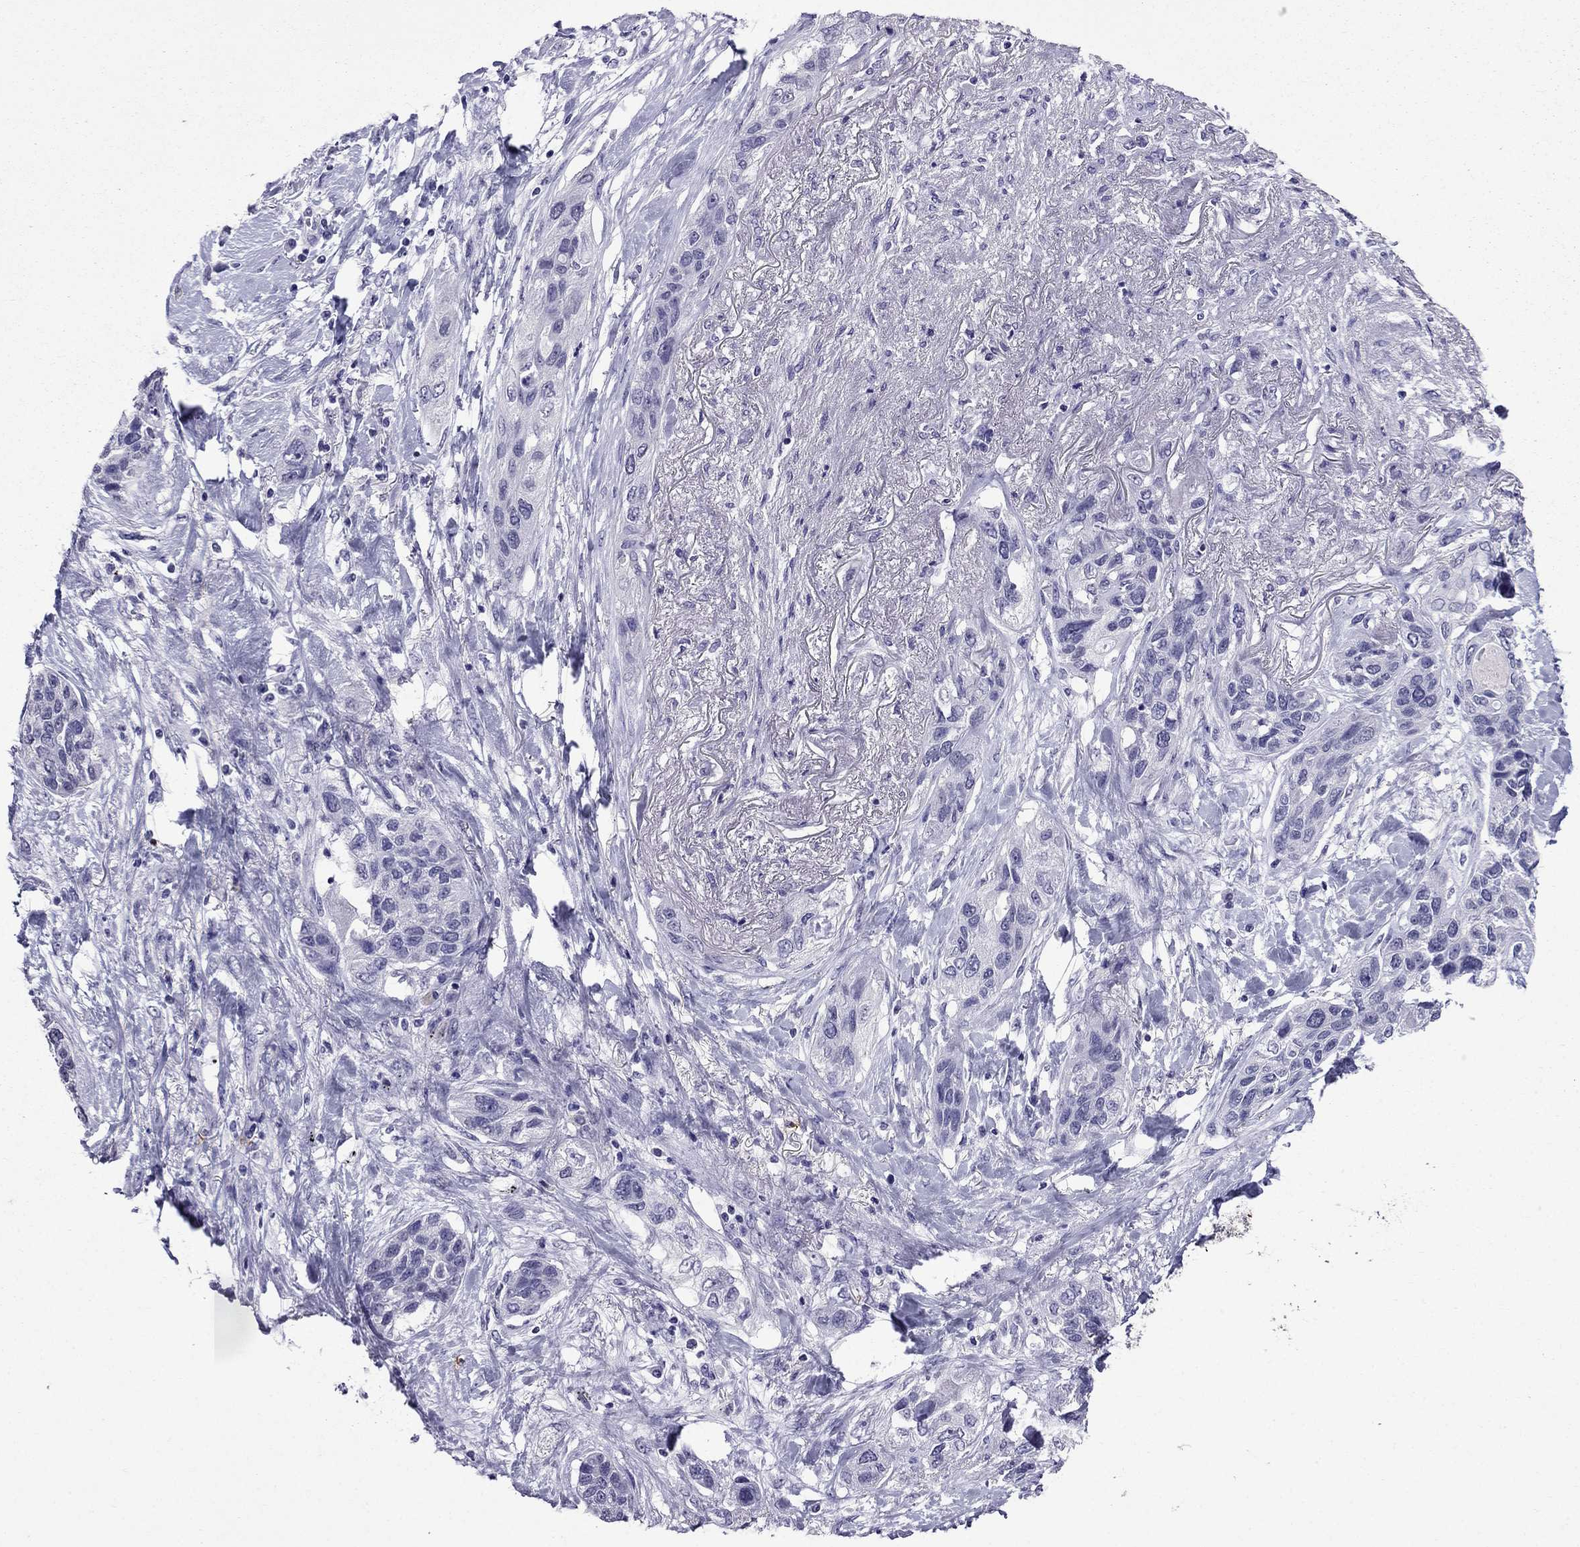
{"staining": {"intensity": "negative", "quantity": "none", "location": "none"}, "tissue": "lung cancer", "cell_type": "Tumor cells", "image_type": "cancer", "snomed": [{"axis": "morphology", "description": "Squamous cell carcinoma, NOS"}, {"axis": "topography", "description": "Lung"}], "caption": "This is an IHC photomicrograph of human lung cancer (squamous cell carcinoma). There is no positivity in tumor cells.", "gene": "OLFM4", "patient": {"sex": "female", "age": 70}}